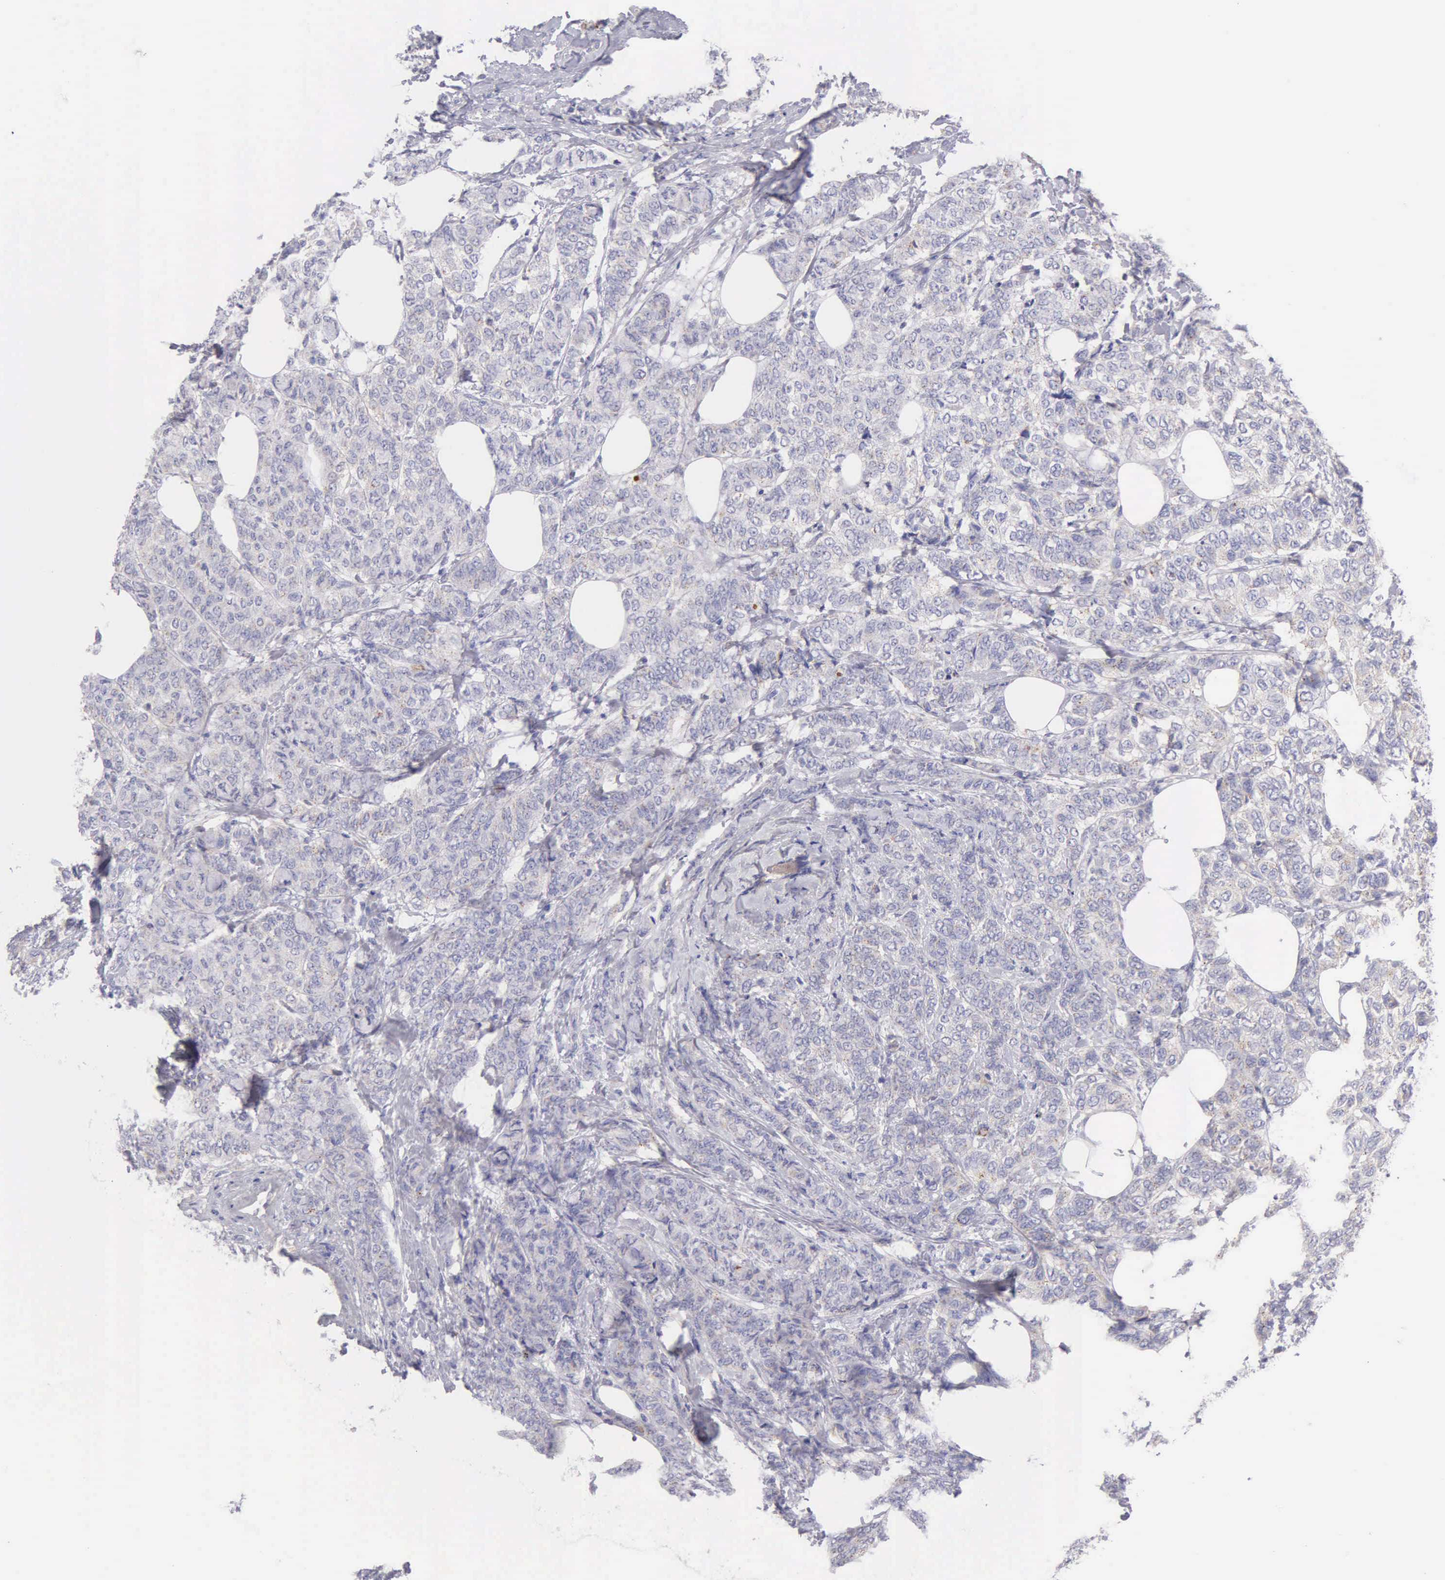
{"staining": {"intensity": "negative", "quantity": "none", "location": "none"}, "tissue": "breast cancer", "cell_type": "Tumor cells", "image_type": "cancer", "snomed": [{"axis": "morphology", "description": "Lobular carcinoma"}, {"axis": "topography", "description": "Breast"}], "caption": "Breast lobular carcinoma was stained to show a protein in brown. There is no significant positivity in tumor cells. (DAB (3,3'-diaminobenzidine) immunohistochemistry (IHC) with hematoxylin counter stain).", "gene": "APP", "patient": {"sex": "female", "age": 60}}